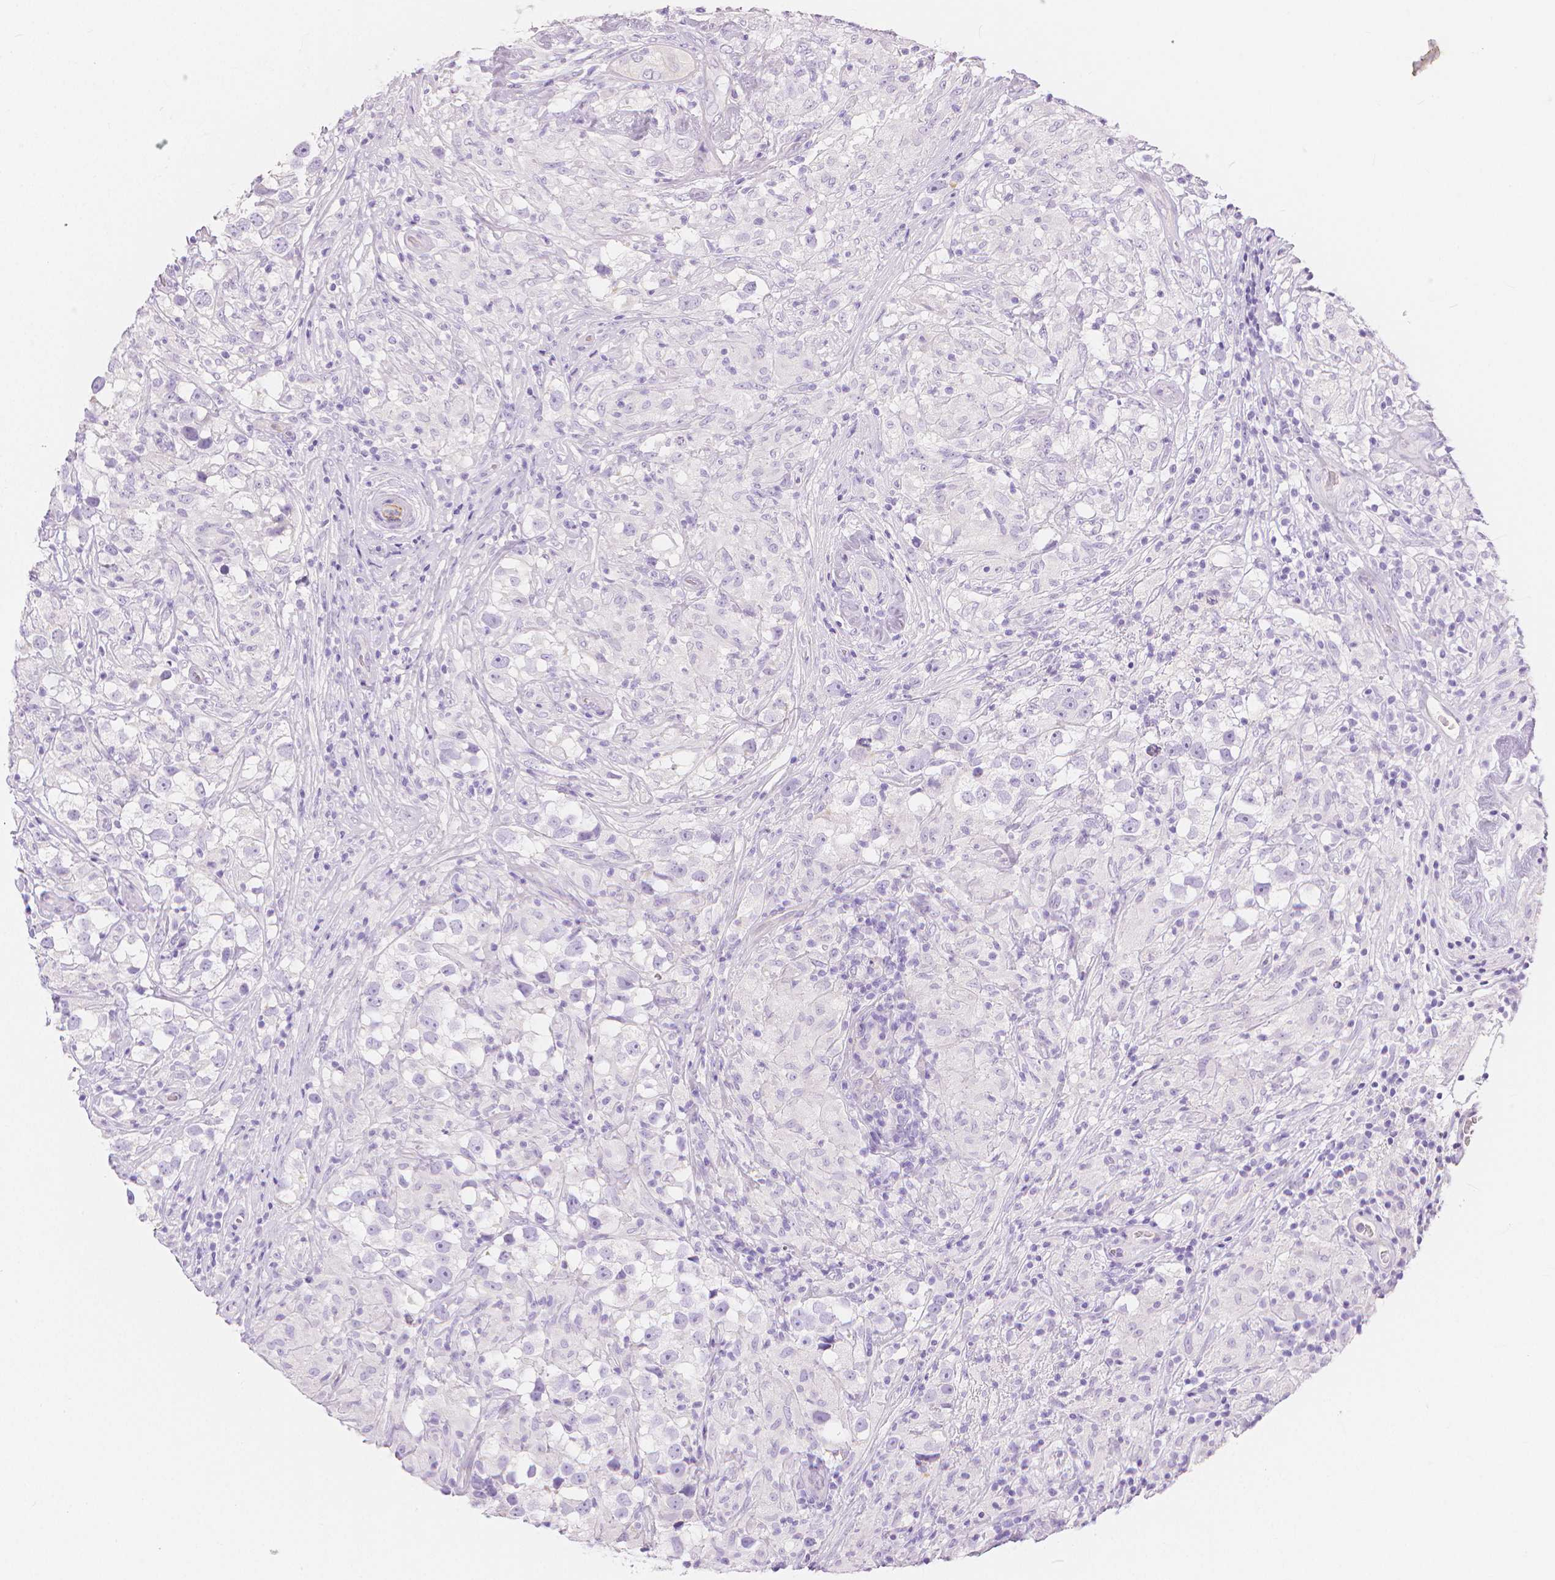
{"staining": {"intensity": "negative", "quantity": "none", "location": "none"}, "tissue": "testis cancer", "cell_type": "Tumor cells", "image_type": "cancer", "snomed": [{"axis": "morphology", "description": "Seminoma, NOS"}, {"axis": "topography", "description": "Testis"}], "caption": "DAB (3,3'-diaminobenzidine) immunohistochemical staining of human testis cancer displays no significant positivity in tumor cells. (DAB immunohistochemistry with hematoxylin counter stain).", "gene": "SLC27A5", "patient": {"sex": "male", "age": 46}}